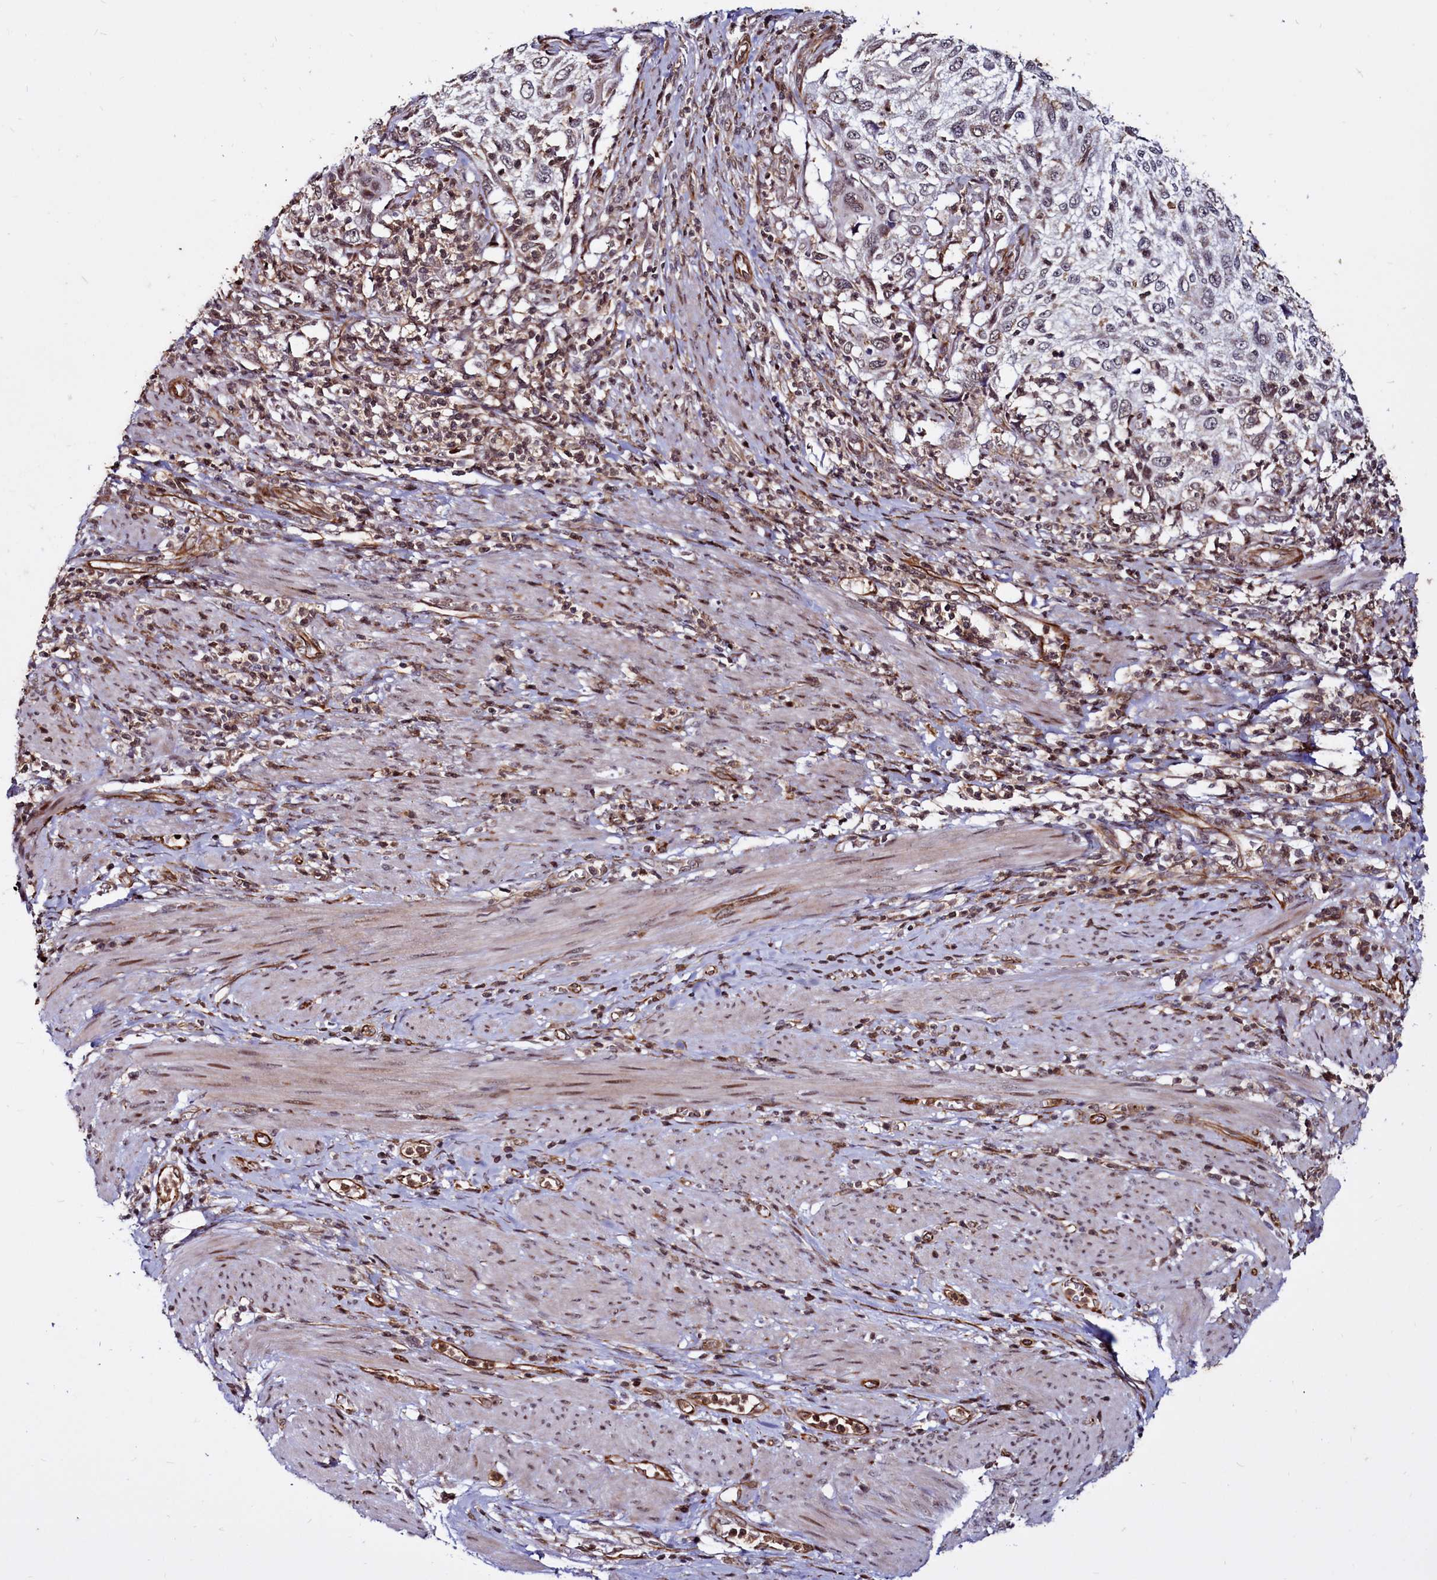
{"staining": {"intensity": "negative", "quantity": "none", "location": "none"}, "tissue": "cervical cancer", "cell_type": "Tumor cells", "image_type": "cancer", "snomed": [{"axis": "morphology", "description": "Squamous cell carcinoma, NOS"}, {"axis": "topography", "description": "Cervix"}], "caption": "An immunohistochemistry histopathology image of squamous cell carcinoma (cervical) is shown. There is no staining in tumor cells of squamous cell carcinoma (cervical). Nuclei are stained in blue.", "gene": "CLK3", "patient": {"sex": "female", "age": 70}}